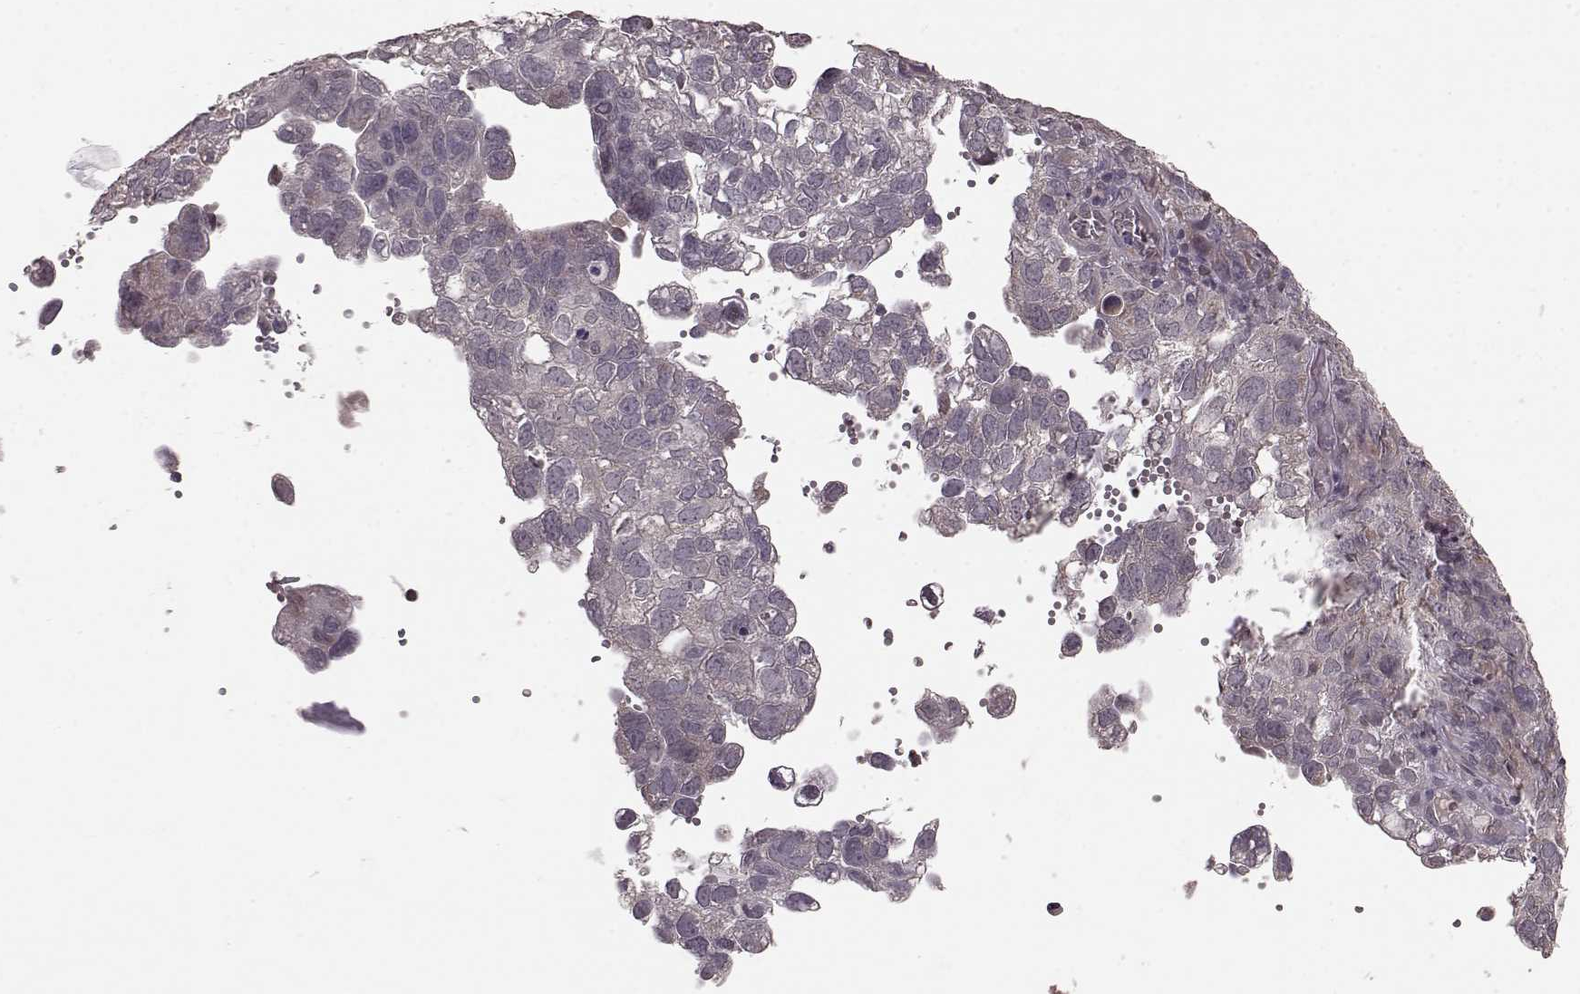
{"staining": {"intensity": "weak", "quantity": "25%-75%", "location": "cytoplasmic/membranous"}, "tissue": "cervical cancer", "cell_type": "Tumor cells", "image_type": "cancer", "snomed": [{"axis": "morphology", "description": "Squamous cell carcinoma, NOS"}, {"axis": "topography", "description": "Cervix"}], "caption": "Immunohistochemical staining of human cervical squamous cell carcinoma shows low levels of weak cytoplasmic/membranous expression in about 25%-75% of tumor cells.", "gene": "ELOVL5", "patient": {"sex": "female", "age": 55}}